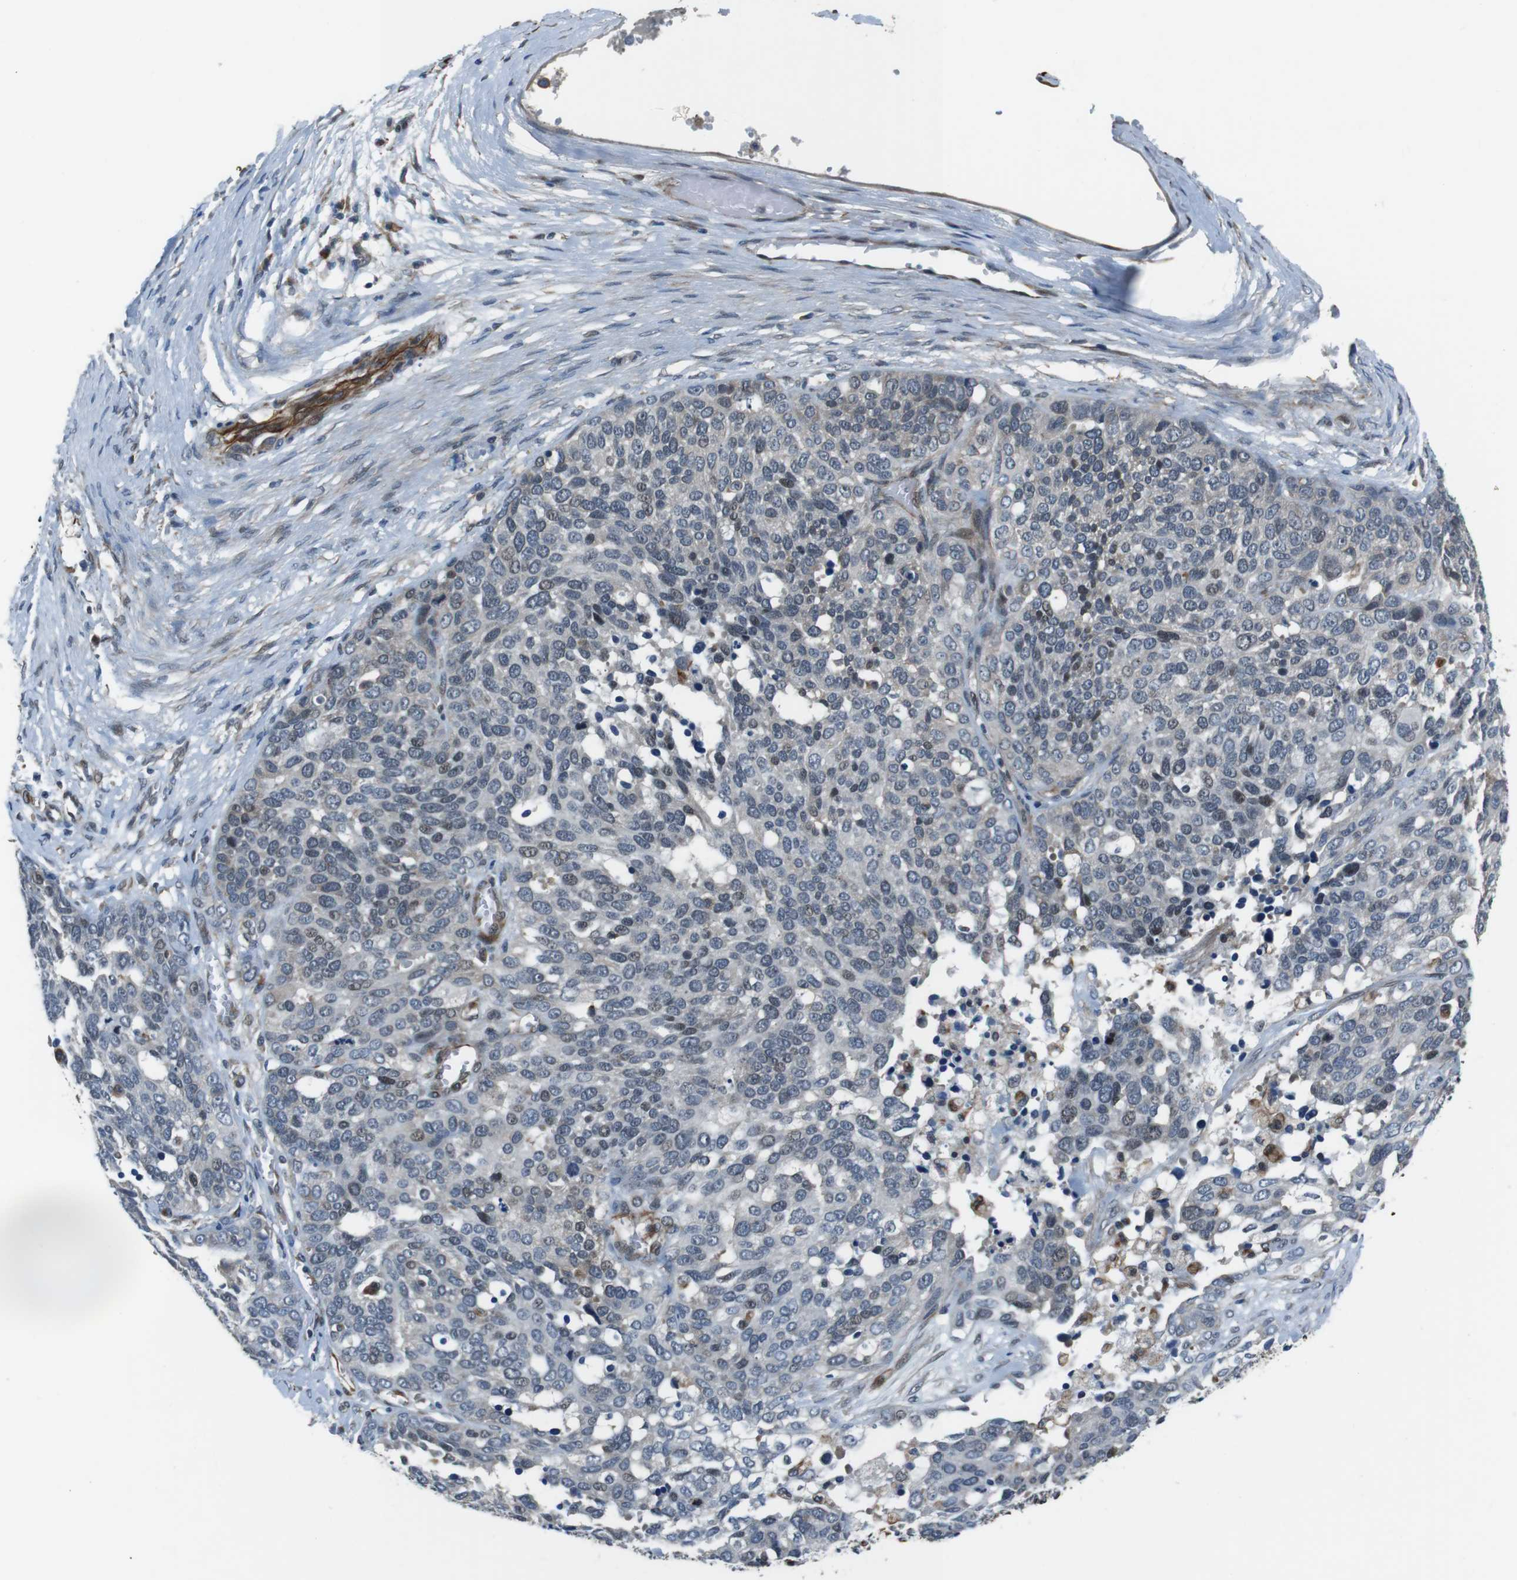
{"staining": {"intensity": "negative", "quantity": "none", "location": "none"}, "tissue": "ovarian cancer", "cell_type": "Tumor cells", "image_type": "cancer", "snomed": [{"axis": "morphology", "description": "Cystadenocarcinoma, serous, NOS"}, {"axis": "topography", "description": "Ovary"}], "caption": "An image of ovarian serous cystadenocarcinoma stained for a protein exhibits no brown staining in tumor cells. The staining was performed using DAB to visualize the protein expression in brown, while the nuclei were stained in blue with hematoxylin (Magnification: 20x).", "gene": "LRRC49", "patient": {"sex": "female", "age": 44}}